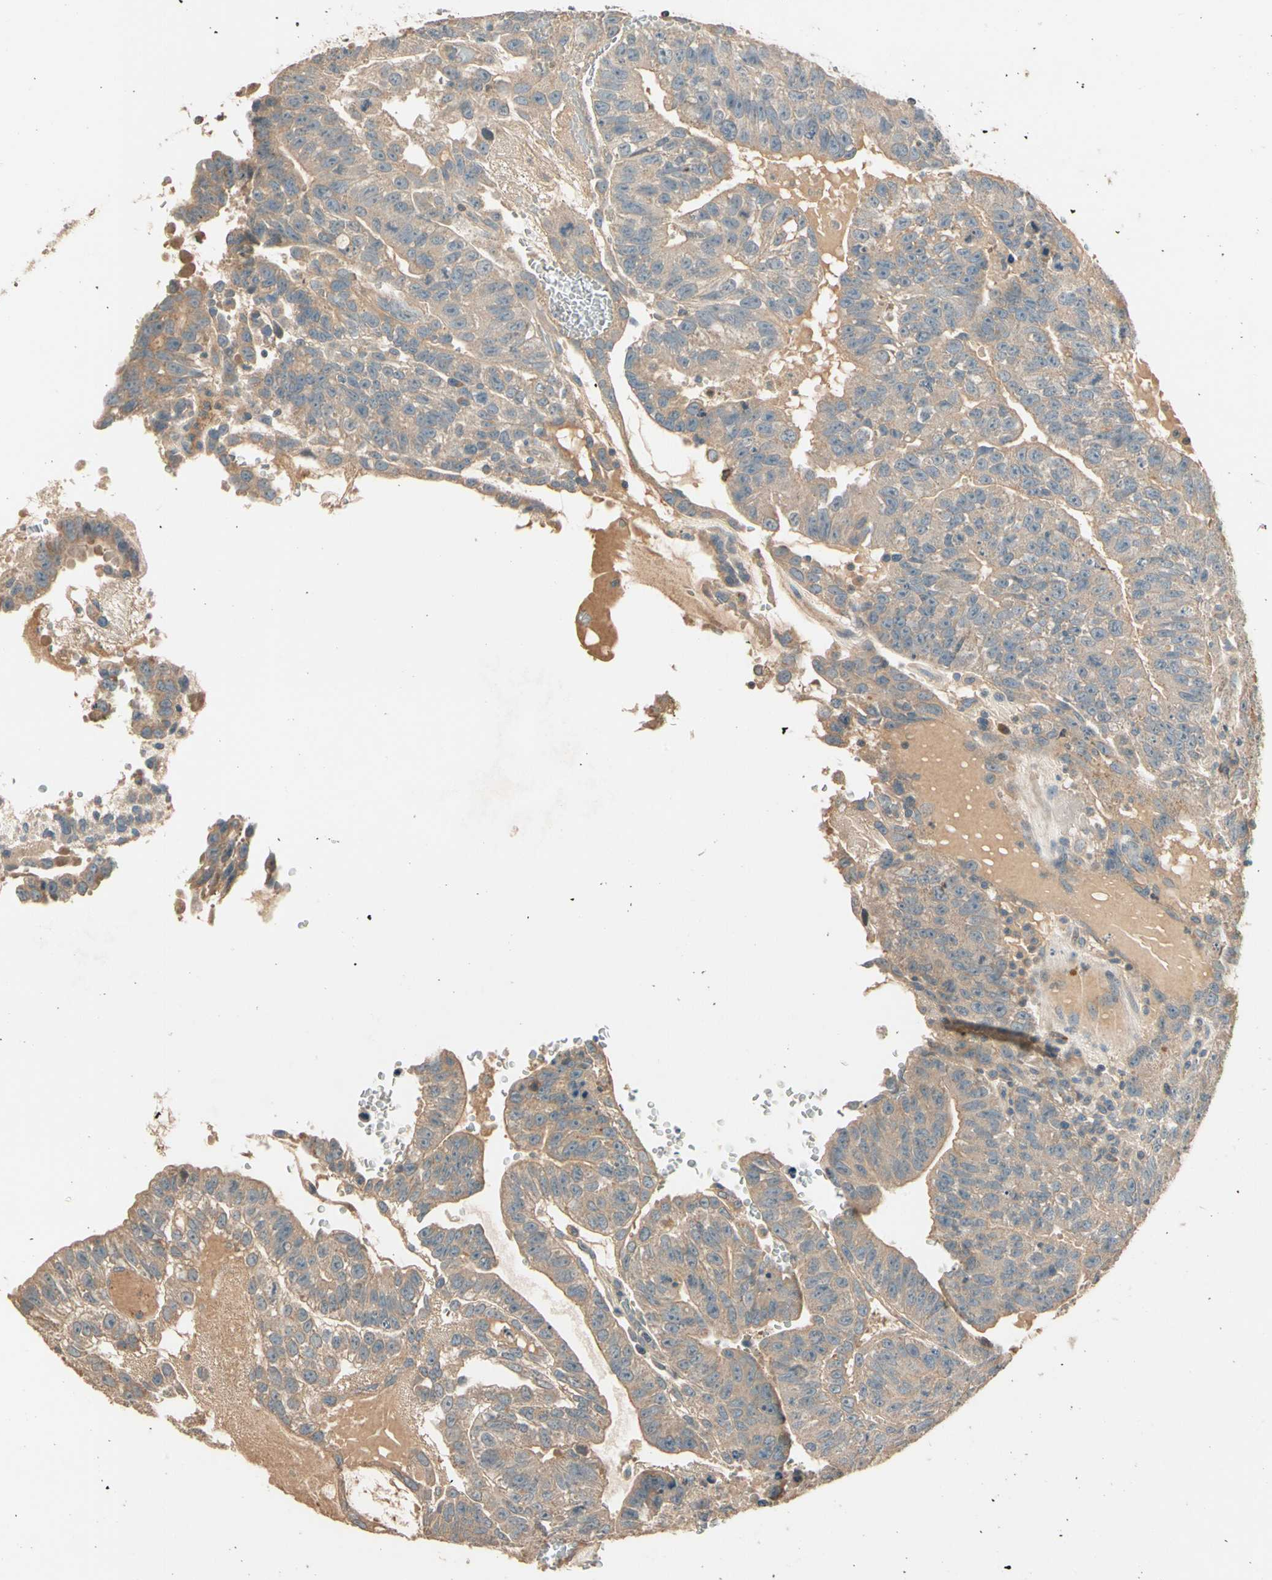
{"staining": {"intensity": "weak", "quantity": ">75%", "location": "cytoplasmic/membranous"}, "tissue": "testis cancer", "cell_type": "Tumor cells", "image_type": "cancer", "snomed": [{"axis": "morphology", "description": "Seminoma, NOS"}, {"axis": "morphology", "description": "Carcinoma, Embryonal, NOS"}, {"axis": "topography", "description": "Testis"}], "caption": "IHC photomicrograph of testis embryonal carcinoma stained for a protein (brown), which demonstrates low levels of weak cytoplasmic/membranous staining in approximately >75% of tumor cells.", "gene": "TNFRSF21", "patient": {"sex": "male", "age": 52}}